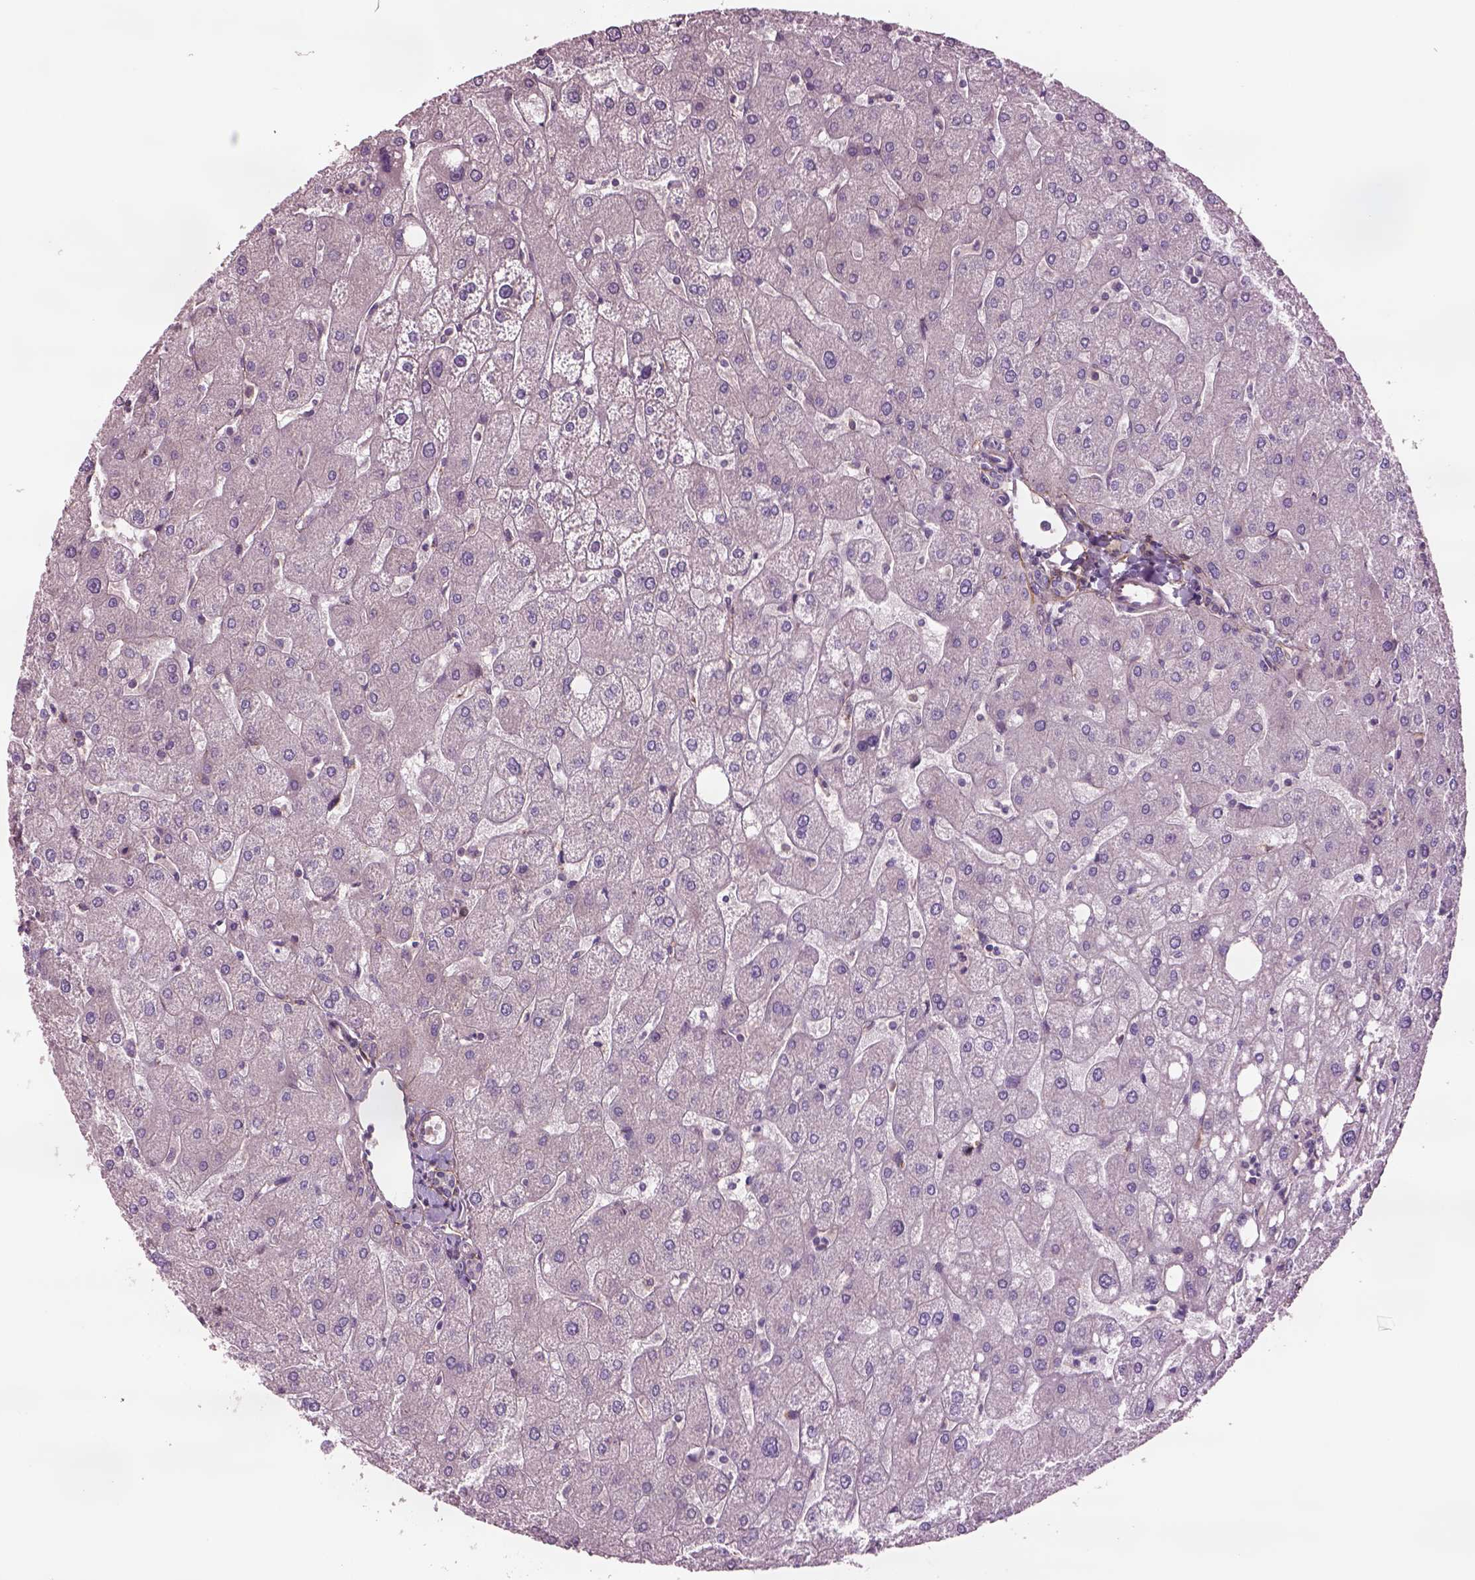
{"staining": {"intensity": "negative", "quantity": "none", "location": "none"}, "tissue": "liver", "cell_type": "Cholangiocytes", "image_type": "normal", "snomed": [{"axis": "morphology", "description": "Normal tissue, NOS"}, {"axis": "topography", "description": "Liver"}], "caption": "Protein analysis of unremarkable liver reveals no significant staining in cholangiocytes. The staining is performed using DAB brown chromogen with nuclei counter-stained in using hematoxylin.", "gene": "SEC23A", "patient": {"sex": "male", "age": 67}}